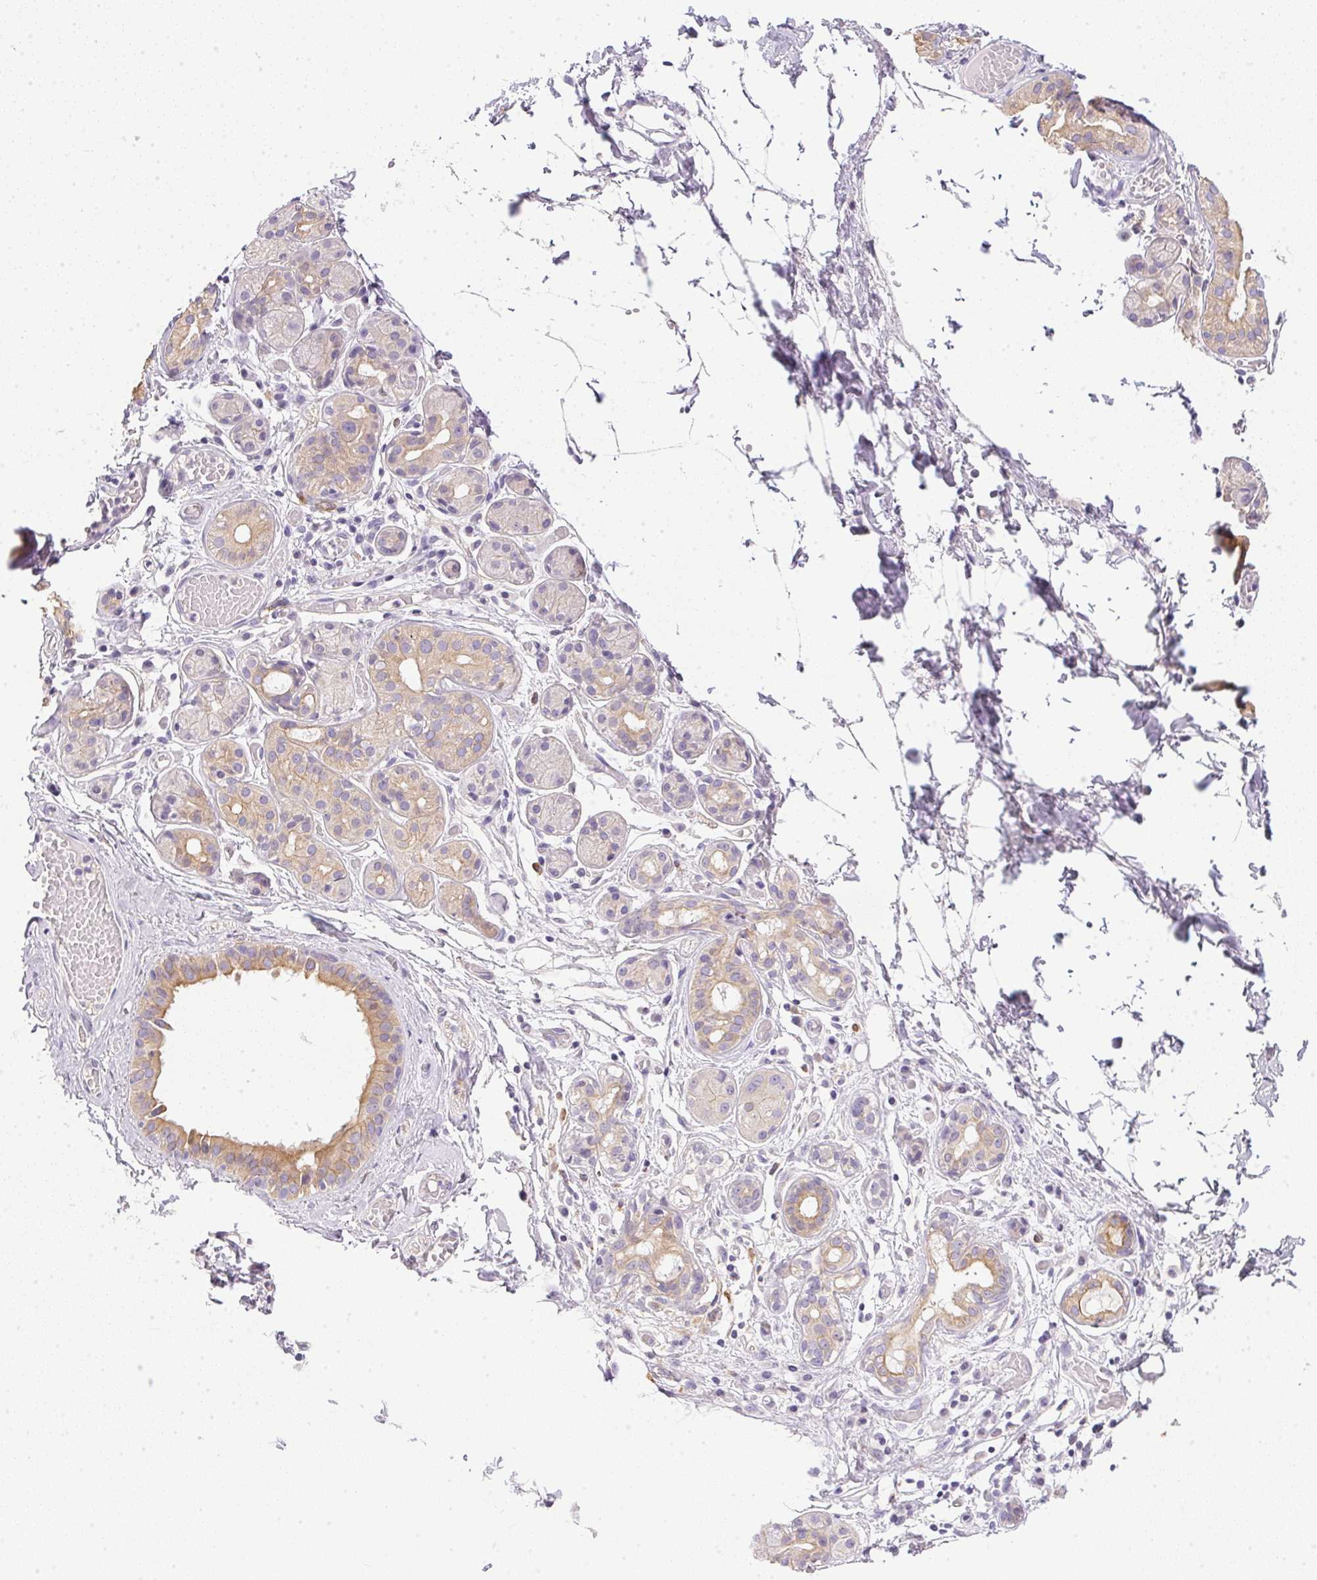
{"staining": {"intensity": "weak", "quantity": "25%-75%", "location": "cytoplasmic/membranous"}, "tissue": "salivary gland", "cell_type": "Glandular cells", "image_type": "normal", "snomed": [{"axis": "morphology", "description": "Normal tissue, NOS"}, {"axis": "topography", "description": "Salivary gland"}, {"axis": "topography", "description": "Peripheral nerve tissue"}], "caption": "Normal salivary gland demonstrates weak cytoplasmic/membranous positivity in about 25%-75% of glandular cells (IHC, brightfield microscopy, high magnification)..", "gene": "SLC17A7", "patient": {"sex": "male", "age": 71}}